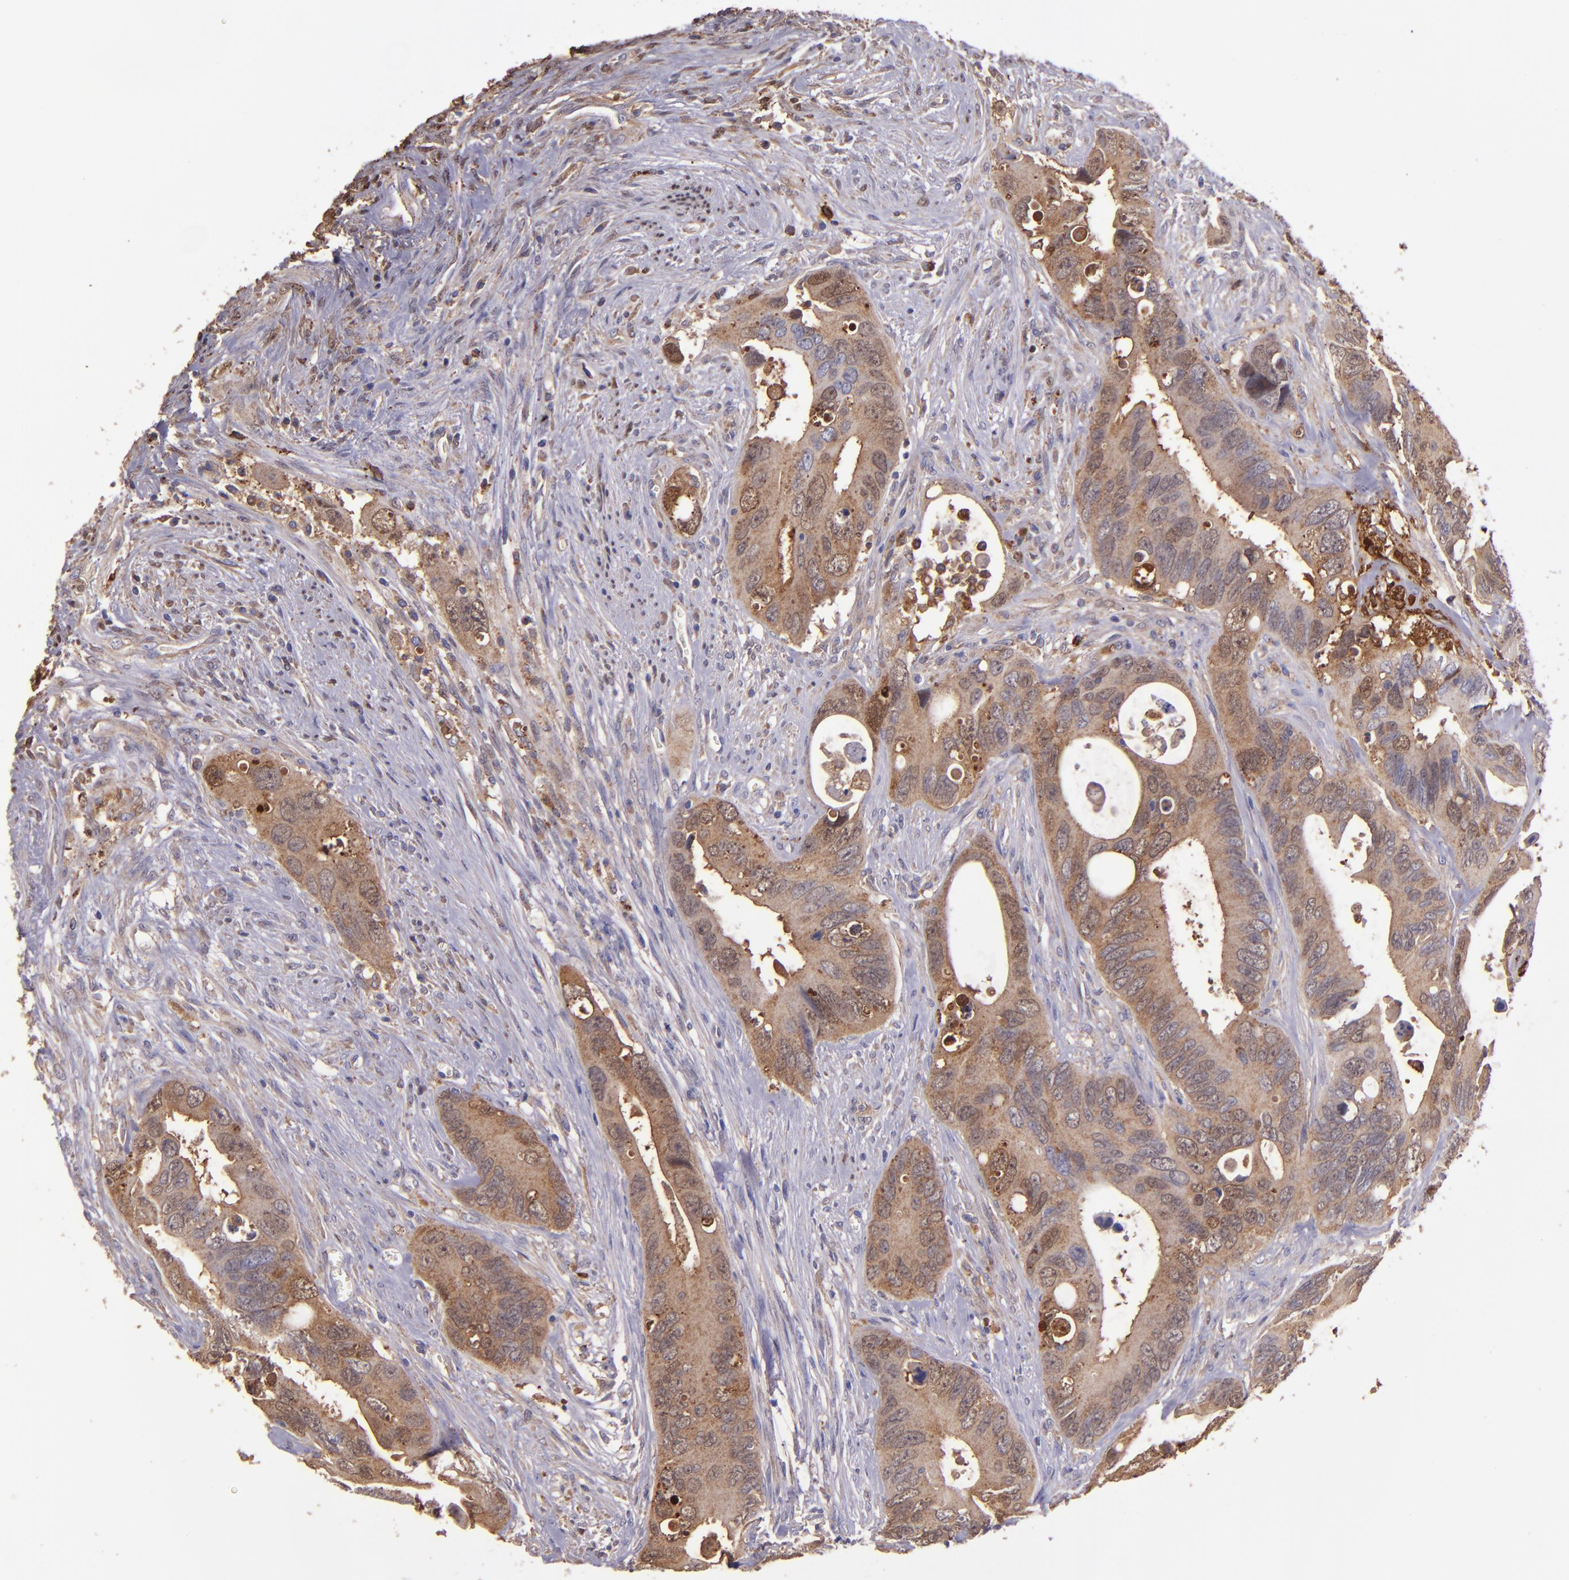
{"staining": {"intensity": "weak", "quantity": ">75%", "location": "cytoplasmic/membranous,nuclear"}, "tissue": "colorectal cancer", "cell_type": "Tumor cells", "image_type": "cancer", "snomed": [{"axis": "morphology", "description": "Adenocarcinoma, NOS"}, {"axis": "topography", "description": "Rectum"}], "caption": "High-magnification brightfield microscopy of colorectal cancer stained with DAB (3,3'-diaminobenzidine) (brown) and counterstained with hematoxylin (blue). tumor cells exhibit weak cytoplasmic/membranous and nuclear staining is appreciated in approximately>75% of cells.", "gene": "WASHC1", "patient": {"sex": "male", "age": 70}}